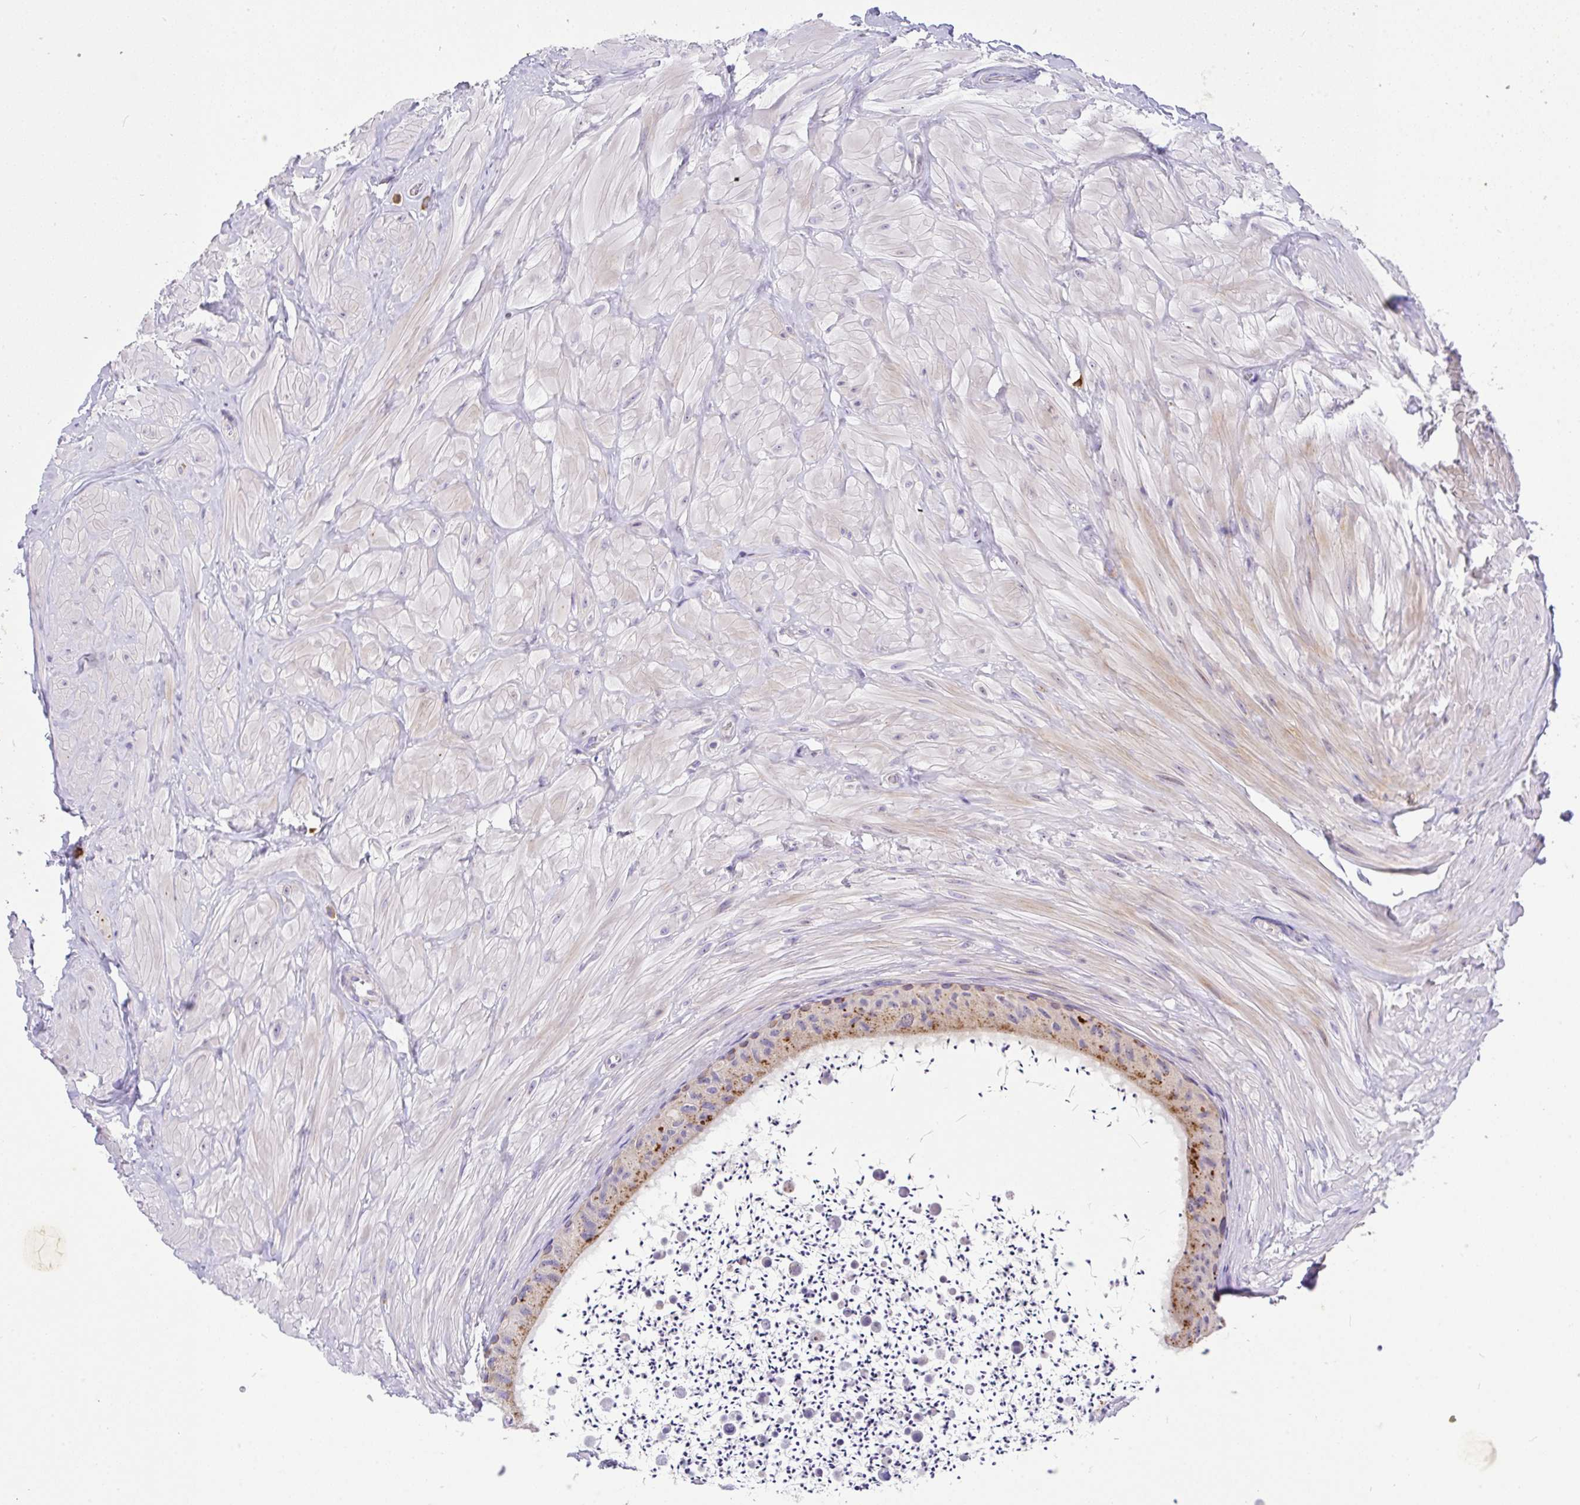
{"staining": {"intensity": "moderate", "quantity": "25%-75%", "location": "cytoplasmic/membranous"}, "tissue": "epididymis", "cell_type": "Glandular cells", "image_type": "normal", "snomed": [{"axis": "morphology", "description": "Normal tissue, NOS"}, {"axis": "topography", "description": "Epididymis"}, {"axis": "topography", "description": "Peripheral nerve tissue"}], "caption": "Immunohistochemistry (IHC) image of normal epididymis: human epididymis stained using immunohistochemistry demonstrates medium levels of moderate protein expression localized specifically in the cytoplasmic/membranous of glandular cells, appearing as a cytoplasmic/membranous brown color.", "gene": "EPN3", "patient": {"sex": "male", "age": 32}}